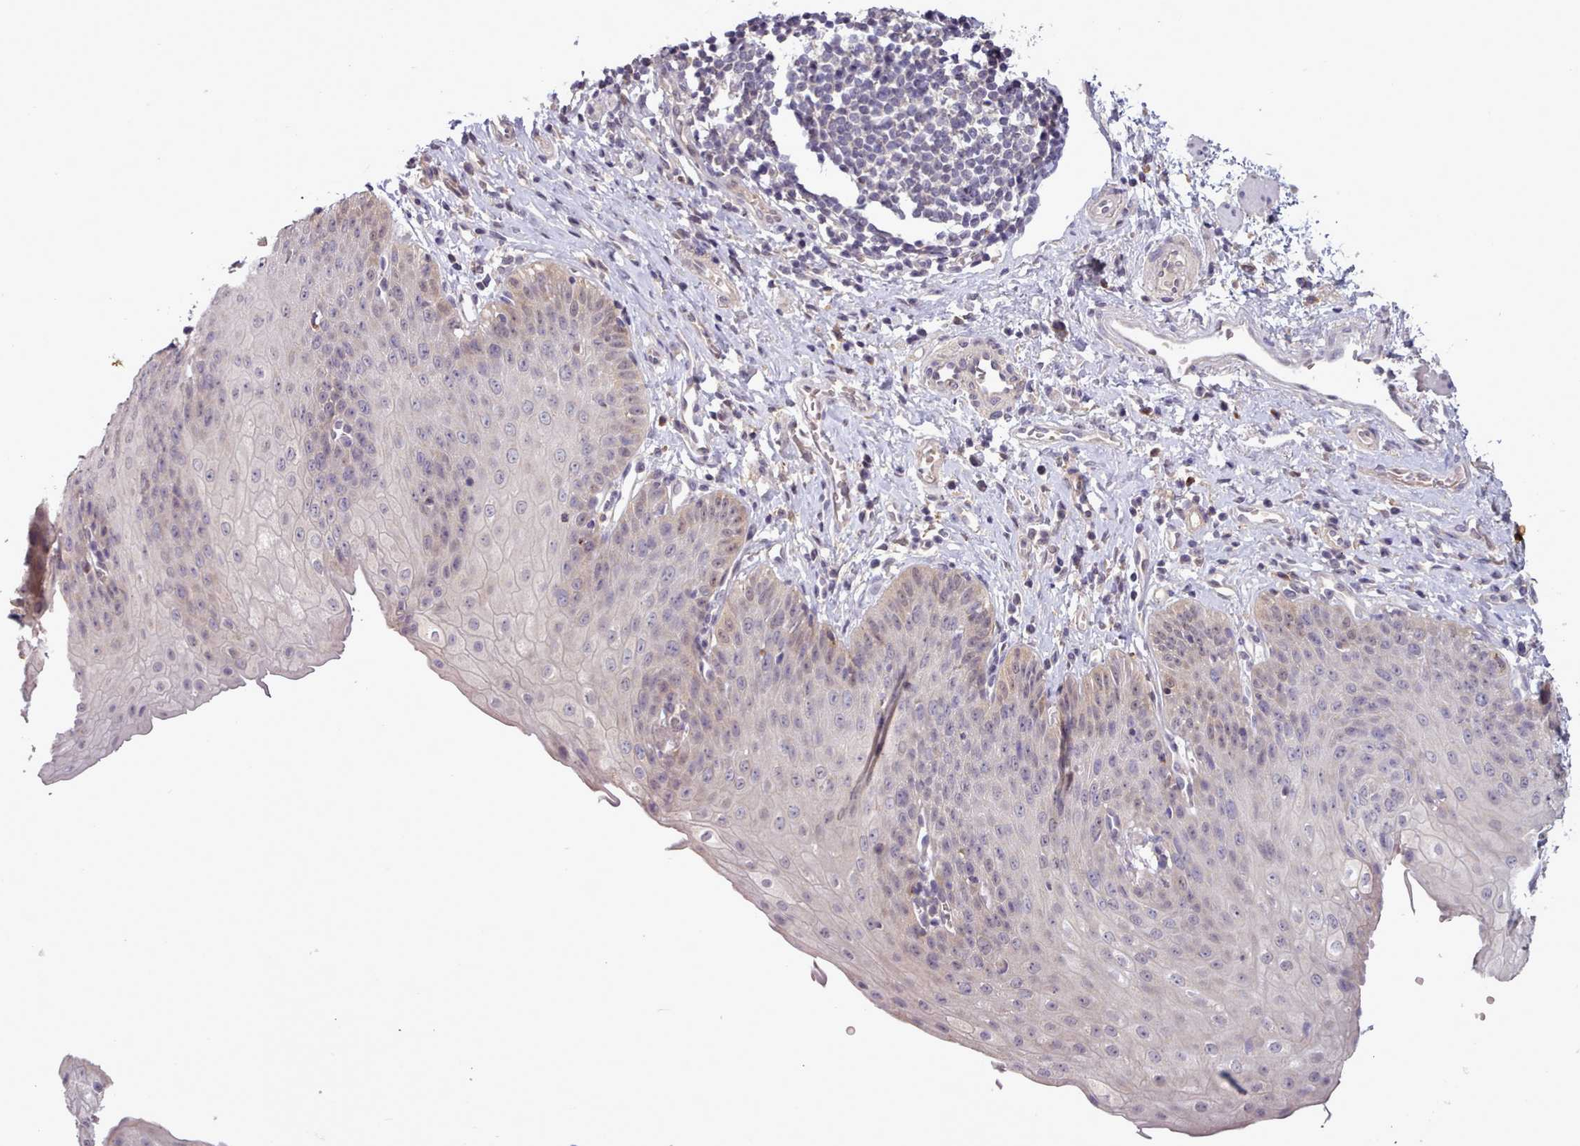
{"staining": {"intensity": "moderate", "quantity": "<25%", "location": "cytoplasmic/membranous,nuclear"}, "tissue": "esophagus", "cell_type": "Squamous epithelial cells", "image_type": "normal", "snomed": [{"axis": "morphology", "description": "Normal tissue, NOS"}, {"axis": "topography", "description": "Esophagus"}], "caption": "IHC micrograph of benign esophagus: esophagus stained using immunohistochemistry (IHC) reveals low levels of moderate protein expression localized specifically in the cytoplasmic/membranous,nuclear of squamous epithelial cells, appearing as a cytoplasmic/membranous,nuclear brown color.", "gene": "ARL17A", "patient": {"sex": "male", "age": 71}}